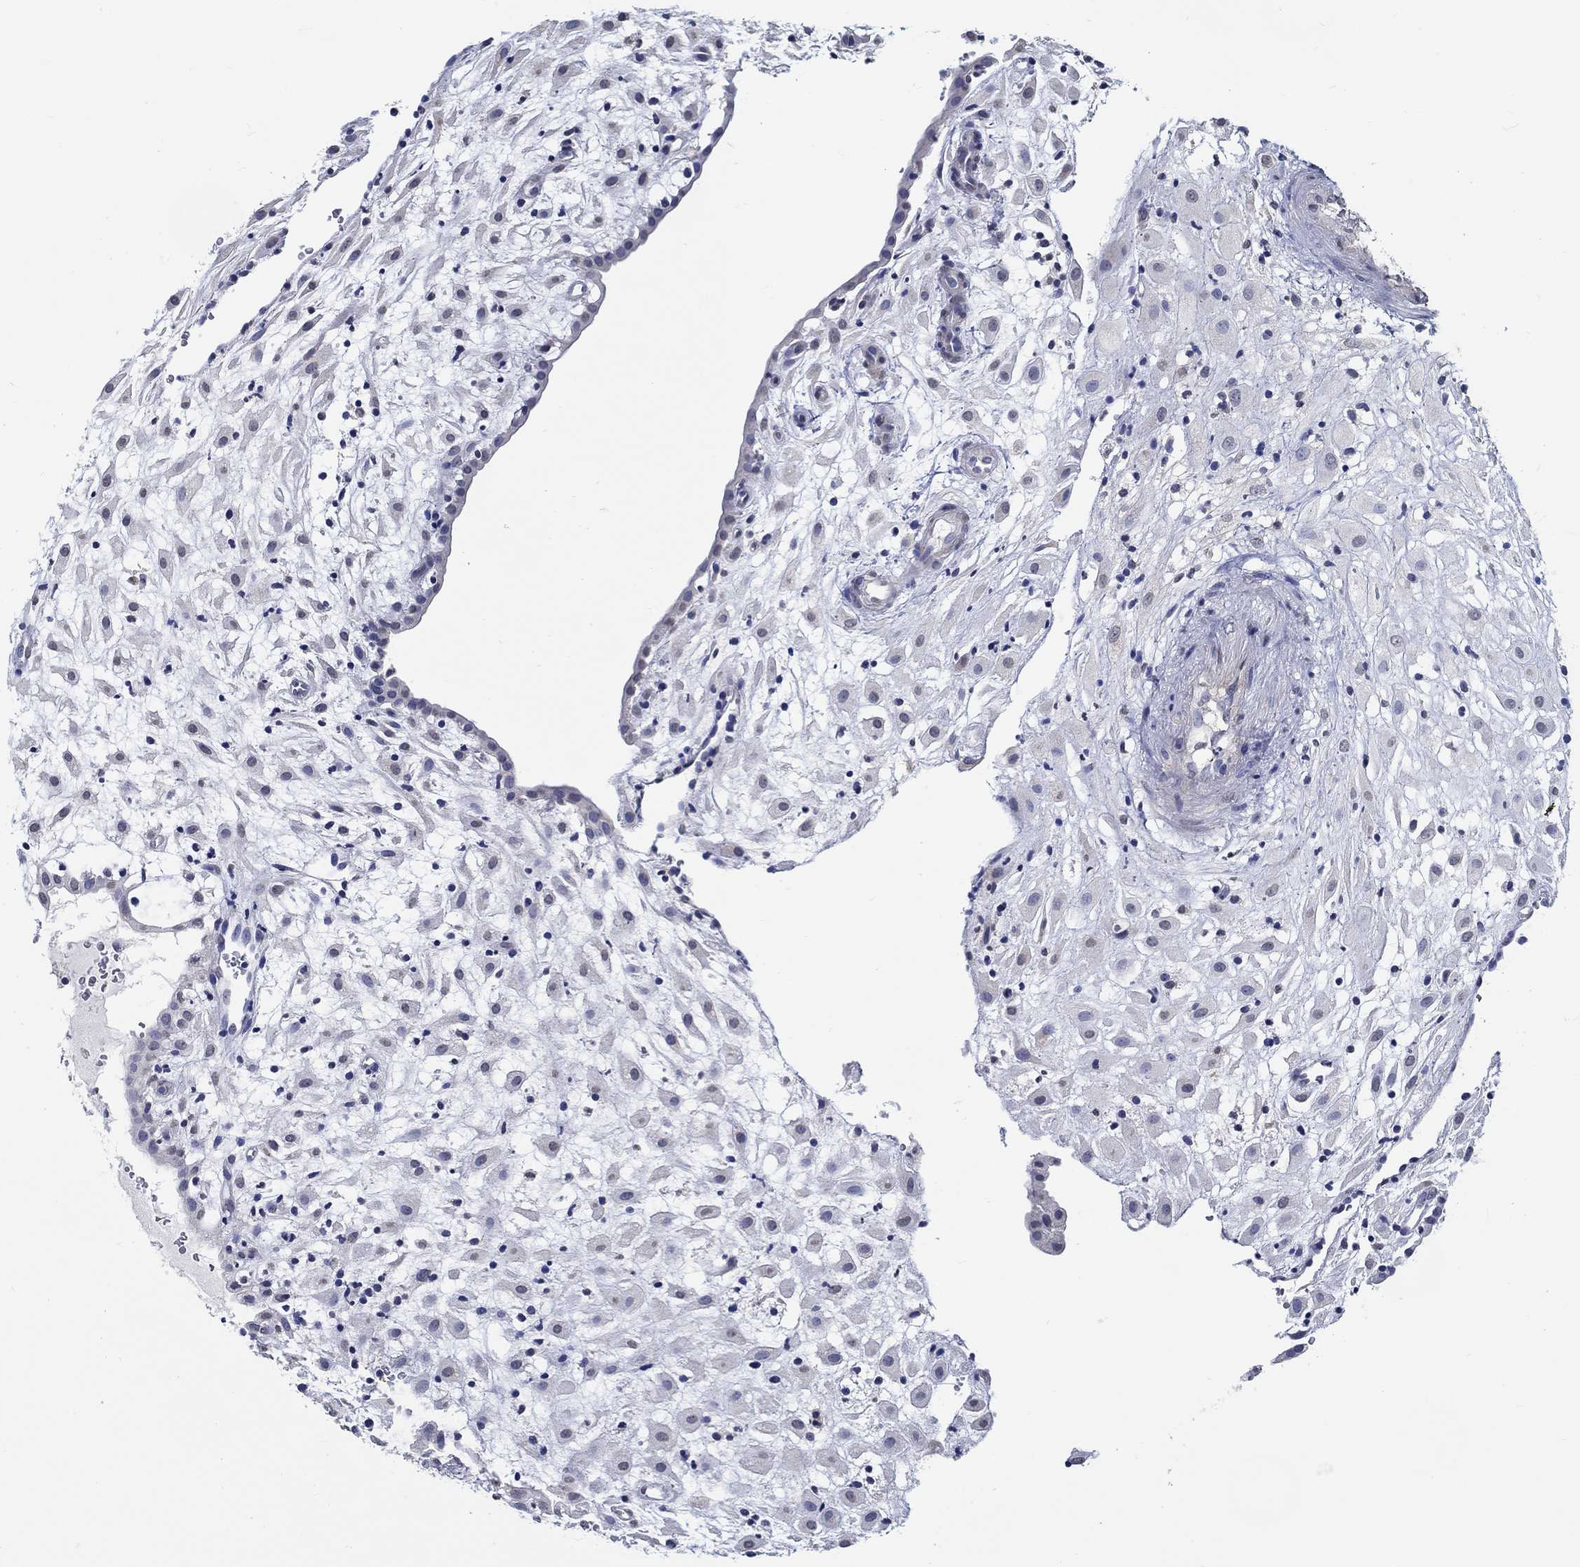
{"staining": {"intensity": "negative", "quantity": "none", "location": "none"}, "tissue": "placenta", "cell_type": "Decidual cells", "image_type": "normal", "snomed": [{"axis": "morphology", "description": "Normal tissue, NOS"}, {"axis": "topography", "description": "Placenta"}], "caption": "High power microscopy micrograph of an immunohistochemistry (IHC) photomicrograph of normal placenta, revealing no significant staining in decidual cells. (Brightfield microscopy of DAB (3,3'-diaminobenzidine) immunohistochemistry (IHC) at high magnification).", "gene": "PDE1B", "patient": {"sex": "female", "age": 24}}